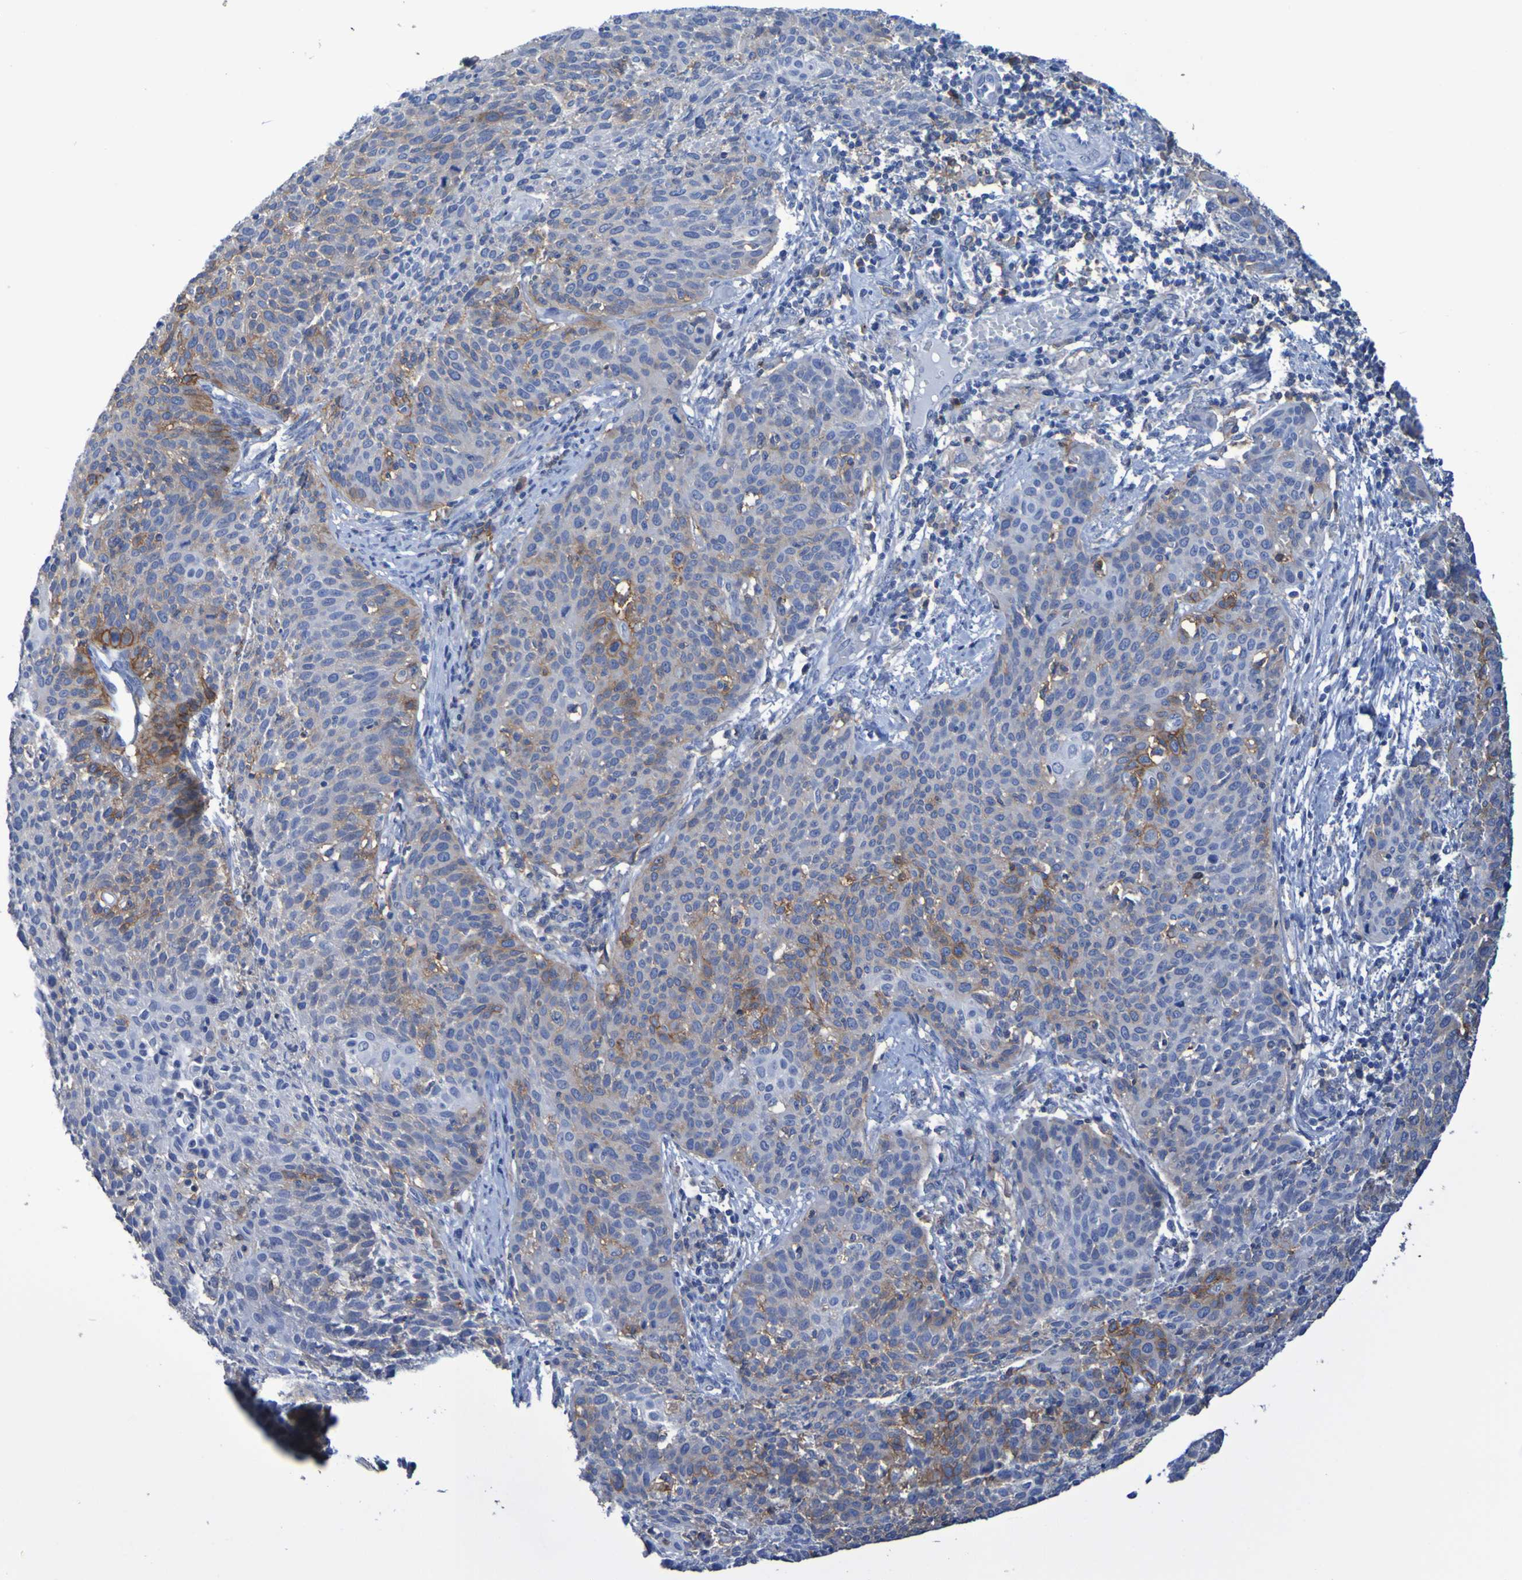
{"staining": {"intensity": "moderate", "quantity": "25%-75%", "location": "cytoplasmic/membranous"}, "tissue": "cervical cancer", "cell_type": "Tumor cells", "image_type": "cancer", "snomed": [{"axis": "morphology", "description": "Squamous cell carcinoma, NOS"}, {"axis": "topography", "description": "Cervix"}], "caption": "Immunohistochemistry (DAB) staining of squamous cell carcinoma (cervical) exhibits moderate cytoplasmic/membranous protein staining in about 25%-75% of tumor cells.", "gene": "SLC3A2", "patient": {"sex": "female", "age": 38}}